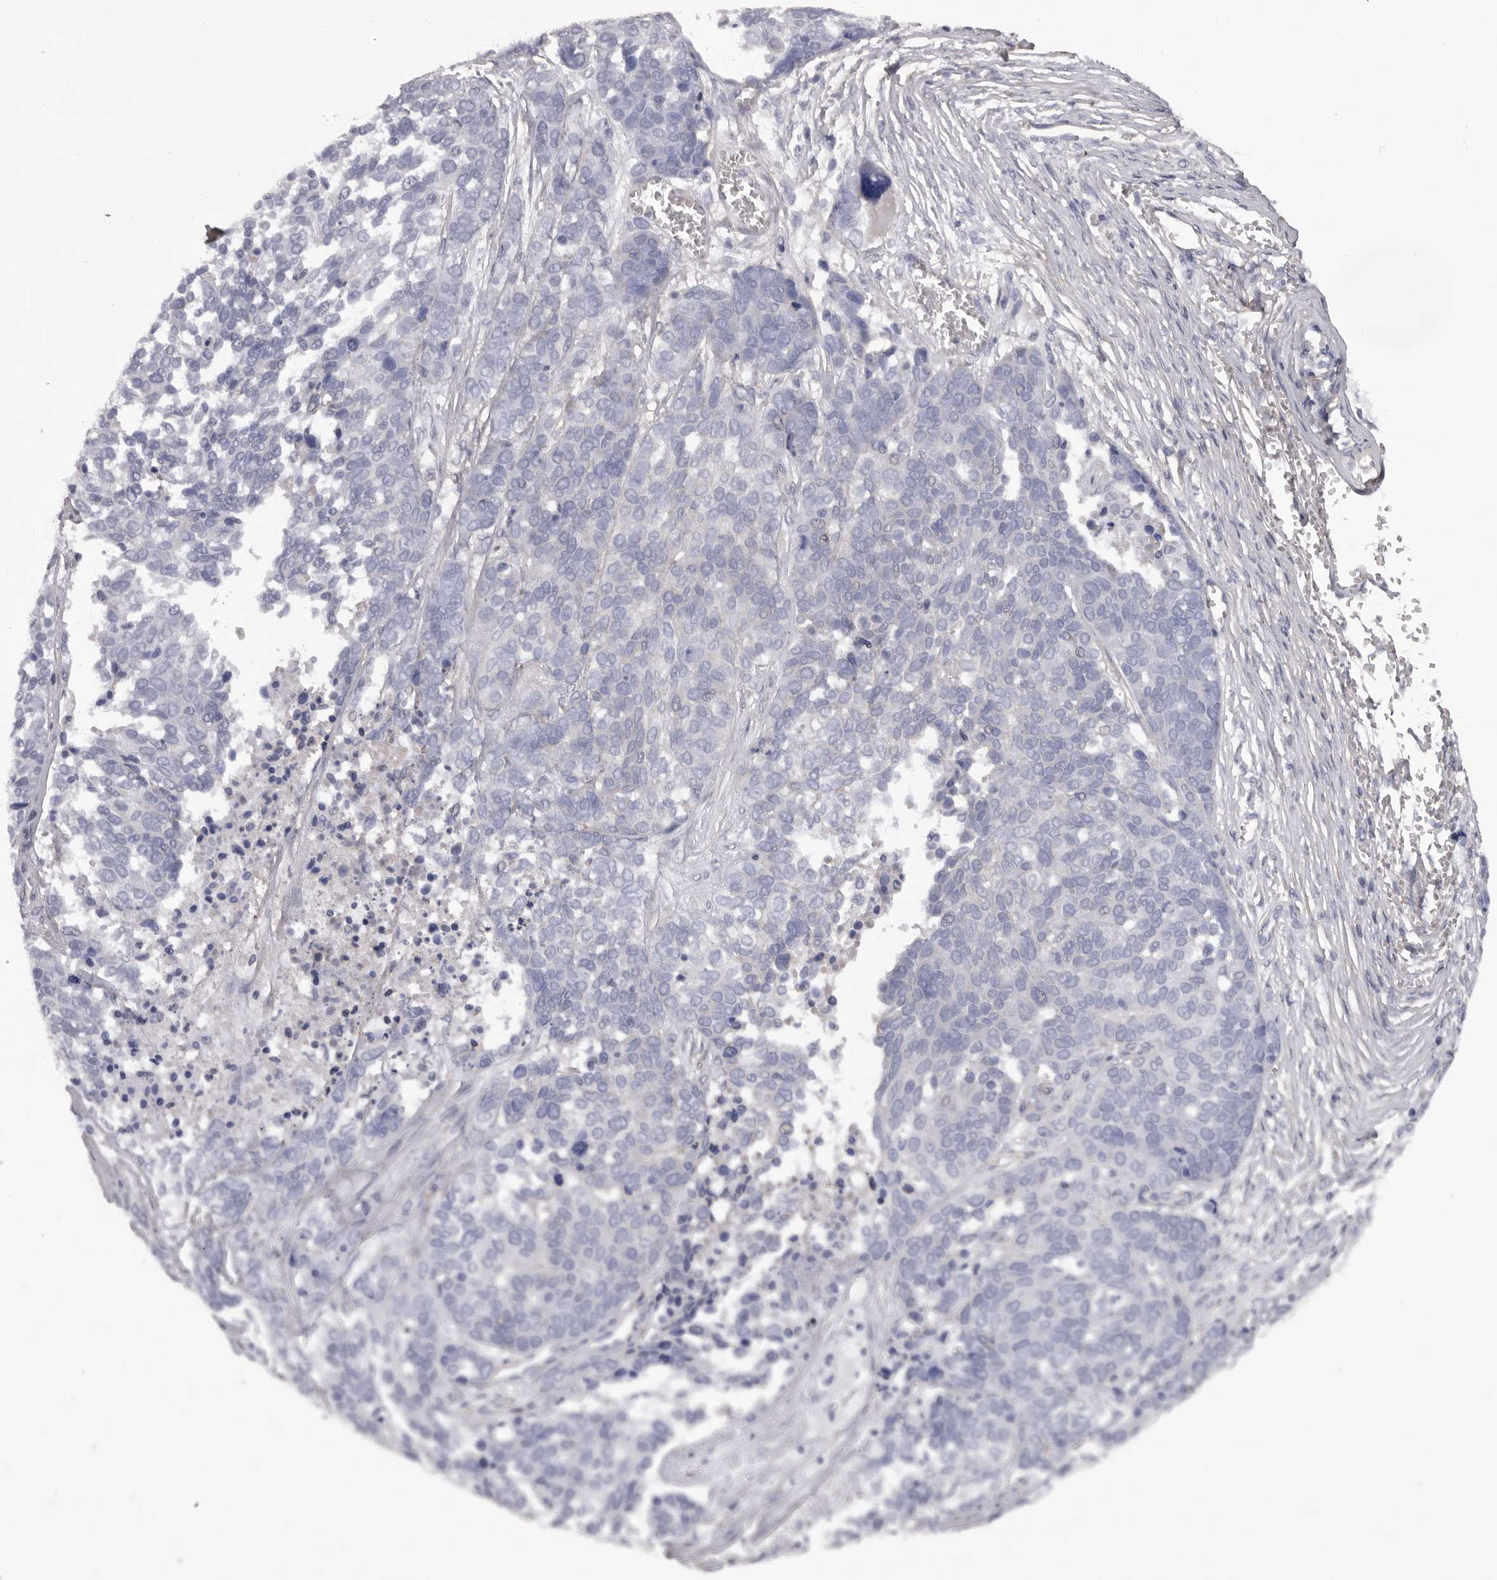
{"staining": {"intensity": "negative", "quantity": "none", "location": "none"}, "tissue": "ovarian cancer", "cell_type": "Tumor cells", "image_type": "cancer", "snomed": [{"axis": "morphology", "description": "Cystadenocarcinoma, serous, NOS"}, {"axis": "topography", "description": "Ovary"}], "caption": "Immunohistochemistry (IHC) photomicrograph of human serous cystadenocarcinoma (ovarian) stained for a protein (brown), which exhibits no staining in tumor cells.", "gene": "PRKD1", "patient": {"sex": "female", "age": 44}}